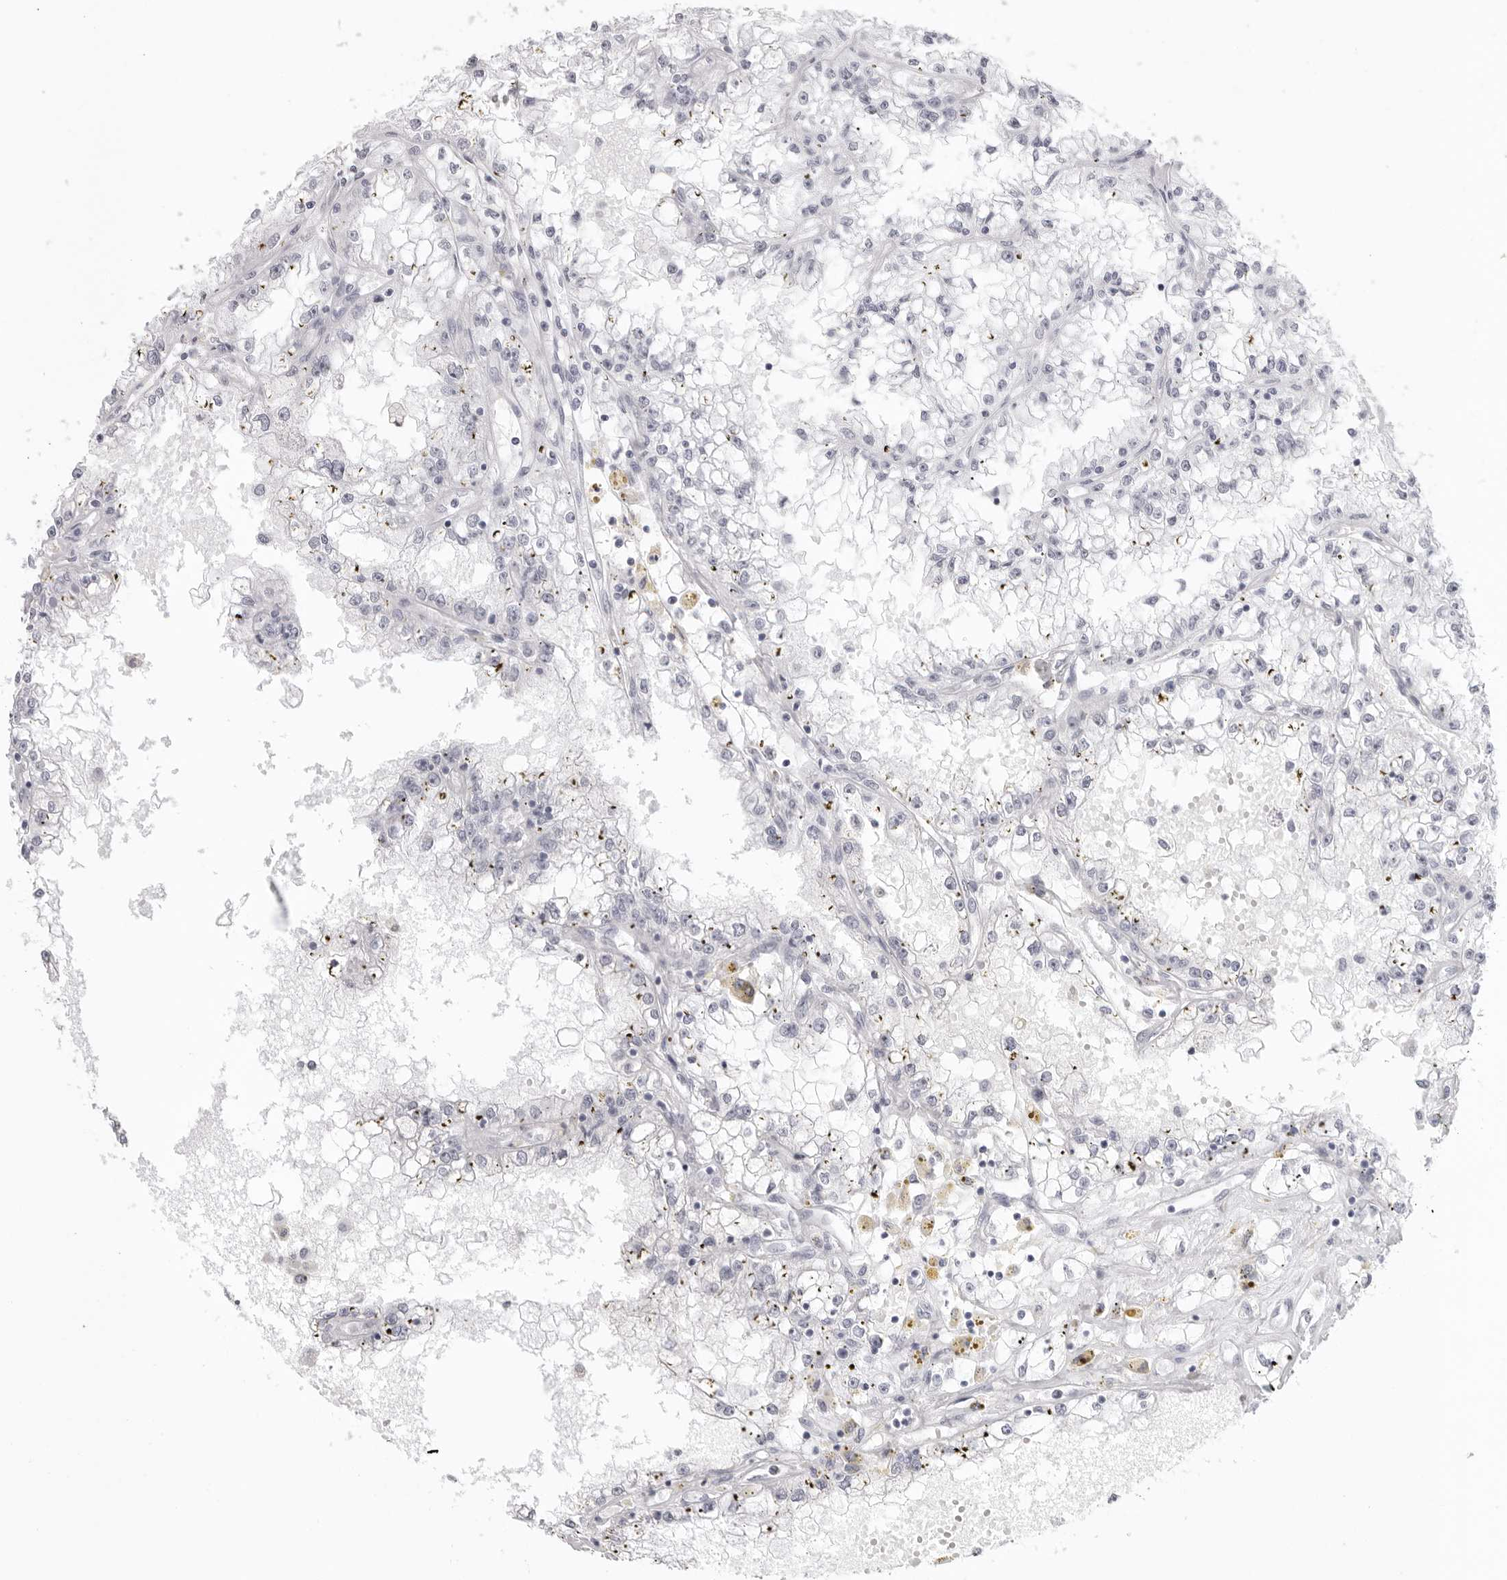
{"staining": {"intensity": "negative", "quantity": "none", "location": "none"}, "tissue": "renal cancer", "cell_type": "Tumor cells", "image_type": "cancer", "snomed": [{"axis": "morphology", "description": "Adenocarcinoma, NOS"}, {"axis": "topography", "description": "Kidney"}], "caption": "Image shows no protein positivity in tumor cells of adenocarcinoma (renal) tissue. The staining was performed using DAB (3,3'-diaminobenzidine) to visualize the protein expression in brown, while the nuclei were stained in blue with hematoxylin (Magnification: 20x).", "gene": "KLK9", "patient": {"sex": "male", "age": 56}}